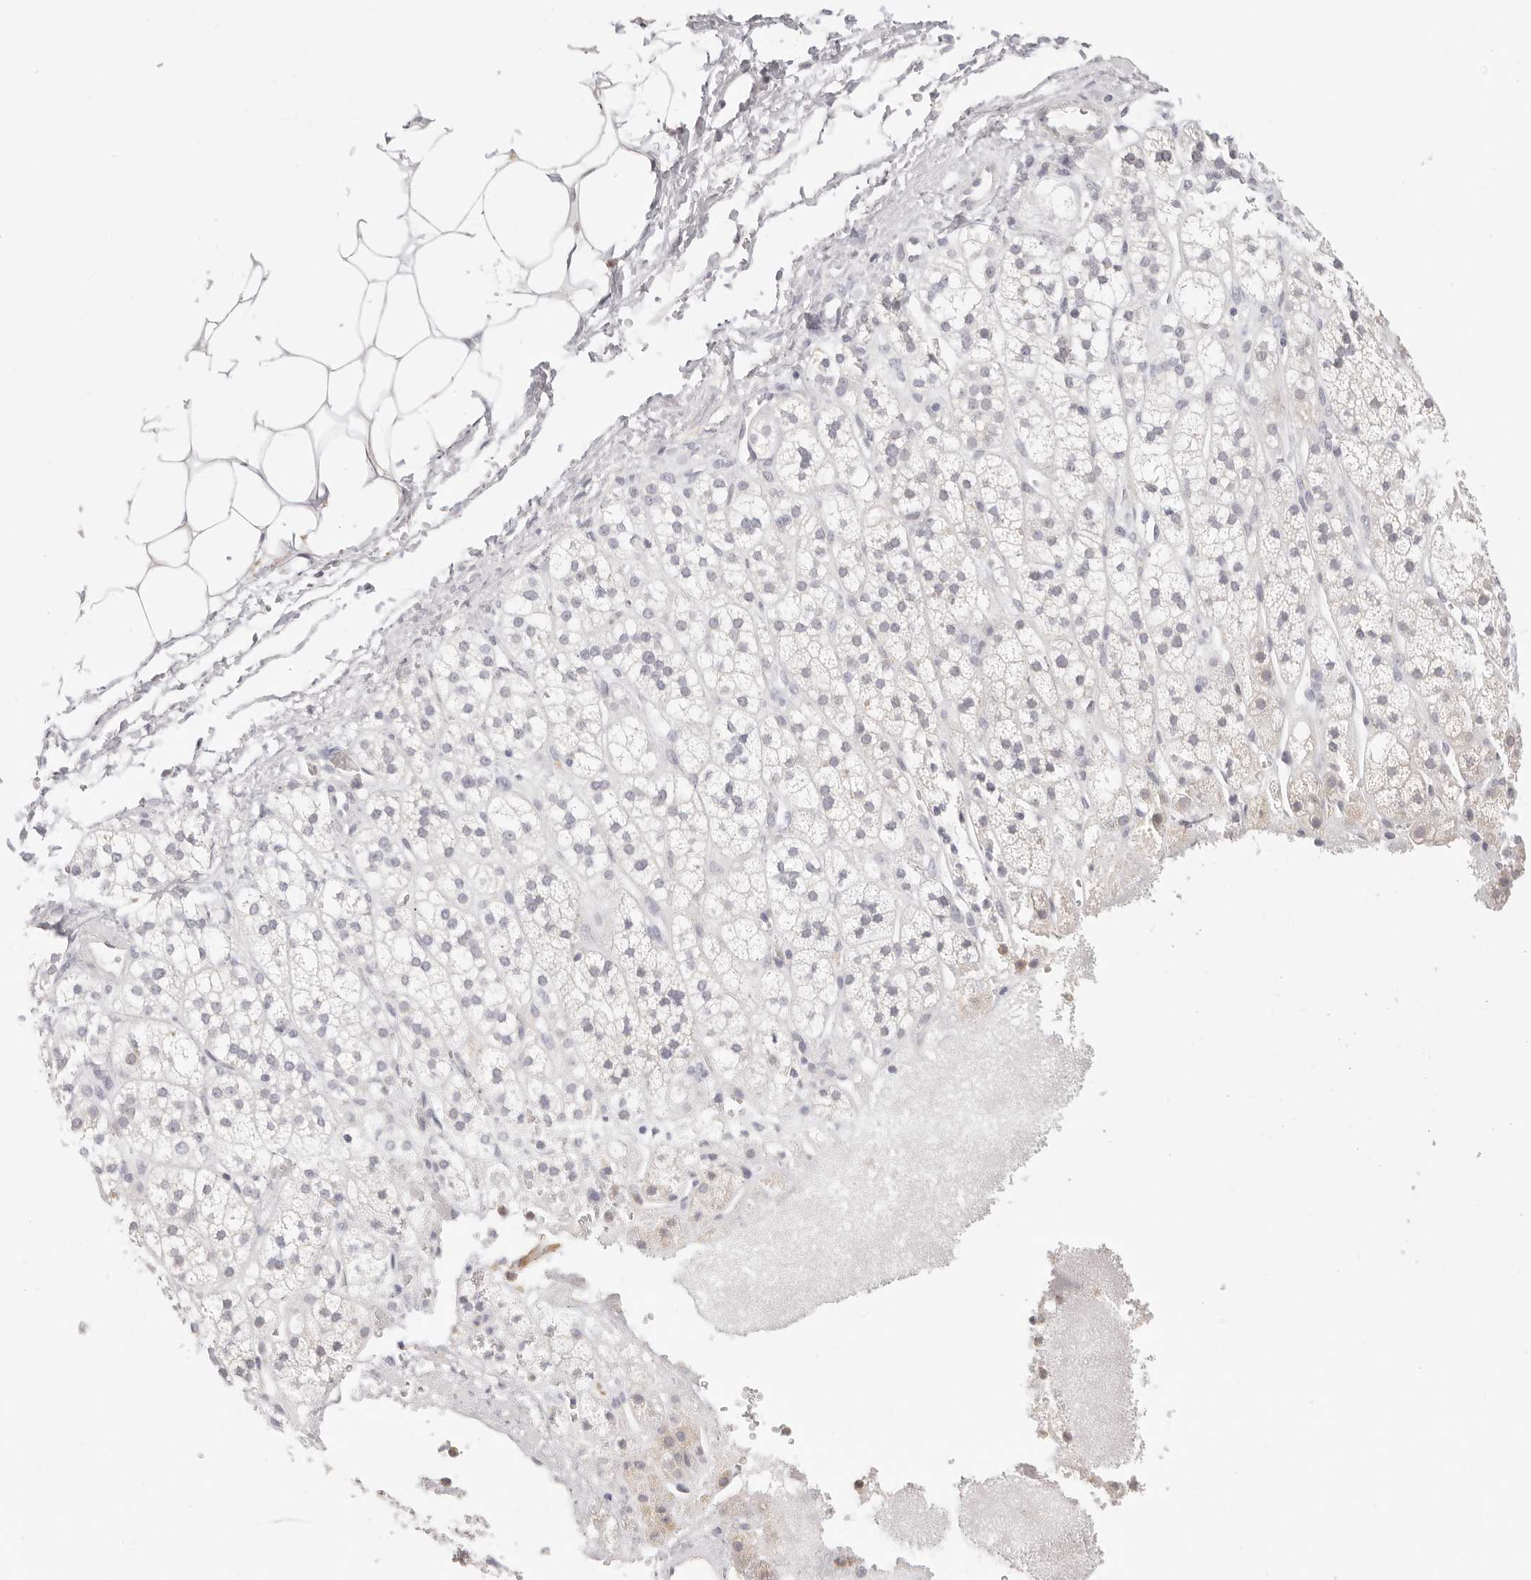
{"staining": {"intensity": "weak", "quantity": "<25%", "location": "cytoplasmic/membranous"}, "tissue": "adrenal gland", "cell_type": "Glandular cells", "image_type": "normal", "snomed": [{"axis": "morphology", "description": "Normal tissue, NOS"}, {"axis": "topography", "description": "Adrenal gland"}], "caption": "IHC micrograph of benign adrenal gland: adrenal gland stained with DAB displays no significant protein expression in glandular cells.", "gene": "ASCL1", "patient": {"sex": "male", "age": 56}}